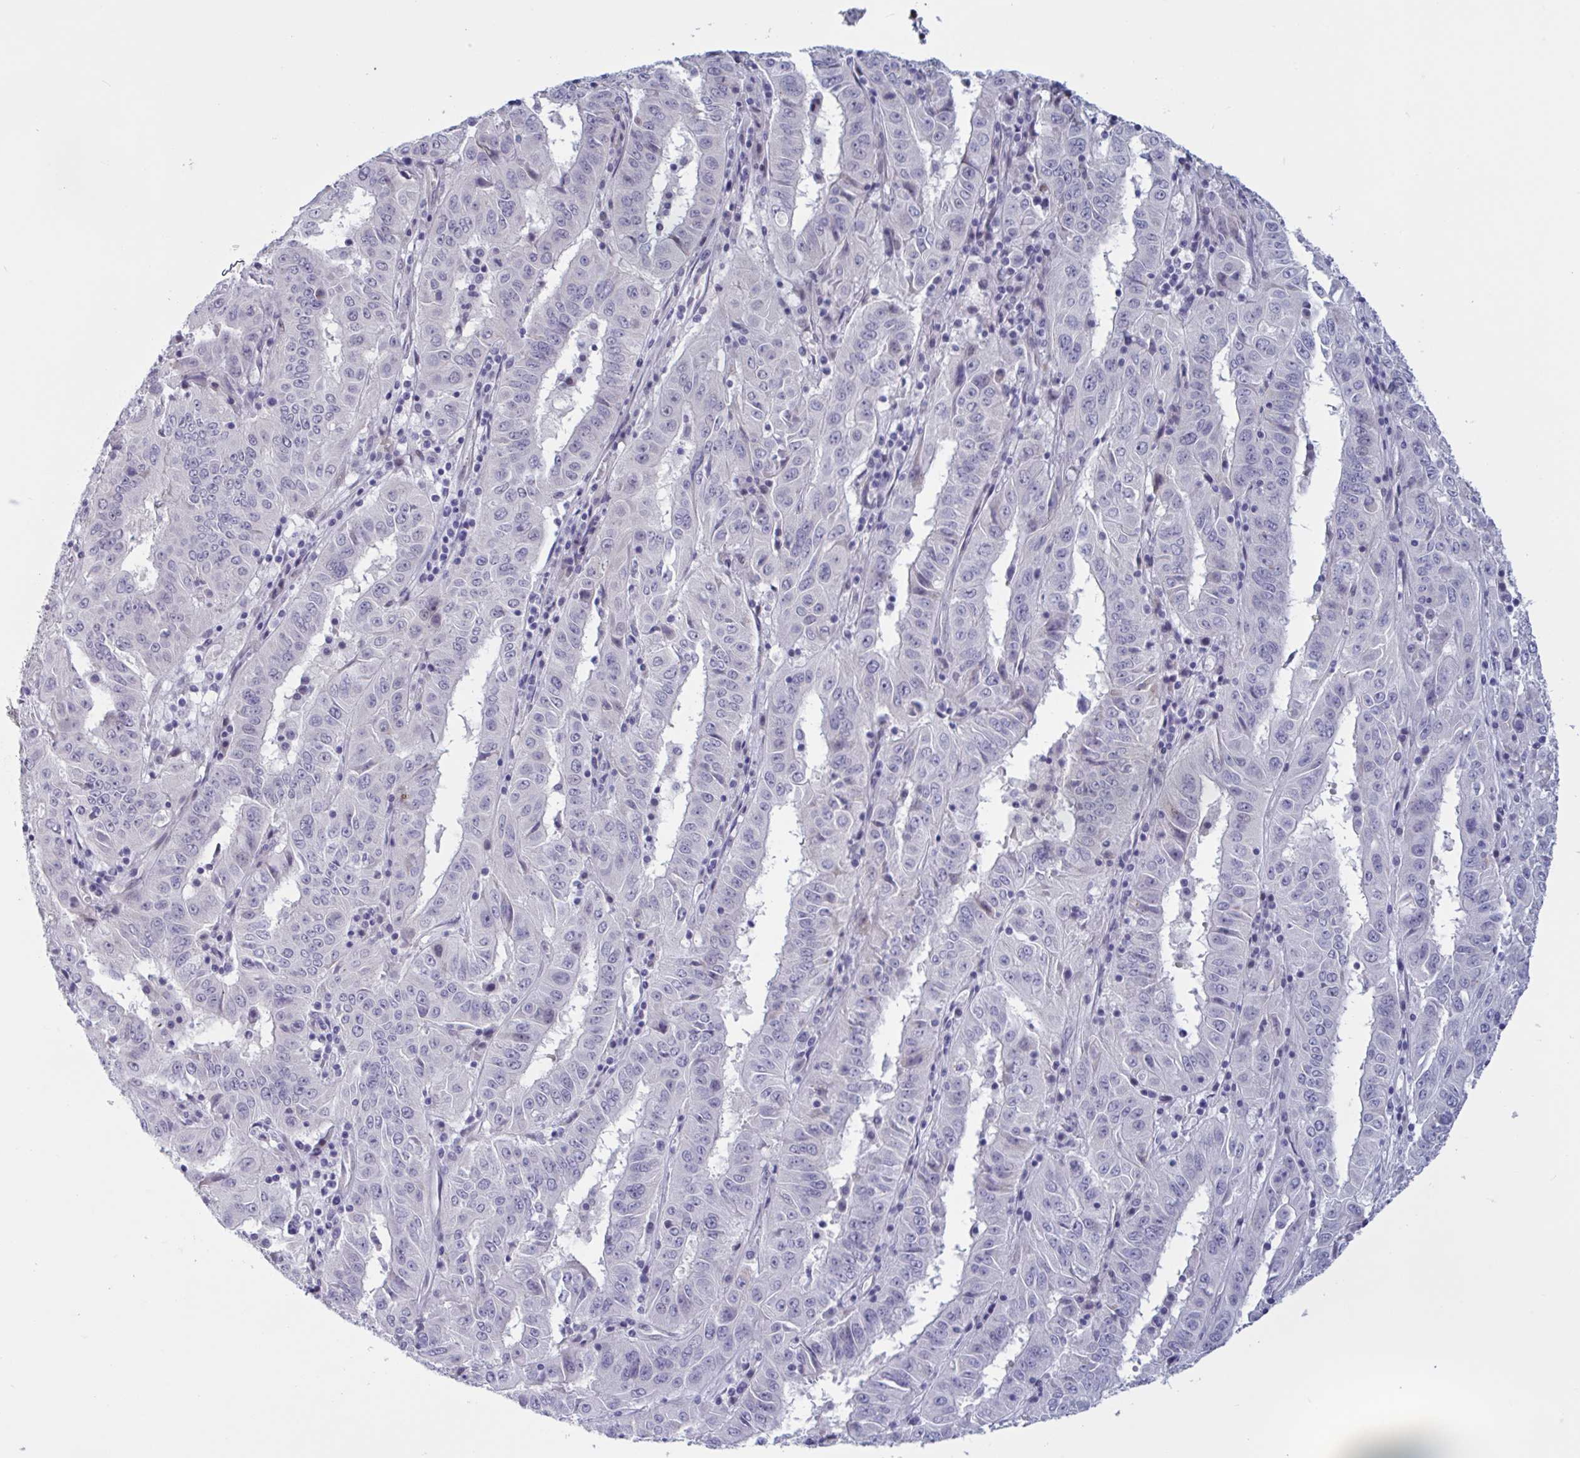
{"staining": {"intensity": "negative", "quantity": "none", "location": "none"}, "tissue": "pancreatic cancer", "cell_type": "Tumor cells", "image_type": "cancer", "snomed": [{"axis": "morphology", "description": "Adenocarcinoma, NOS"}, {"axis": "topography", "description": "Pancreas"}], "caption": "DAB immunohistochemical staining of human pancreatic cancer (adenocarcinoma) exhibits no significant staining in tumor cells.", "gene": "TCEAL8", "patient": {"sex": "male", "age": 63}}